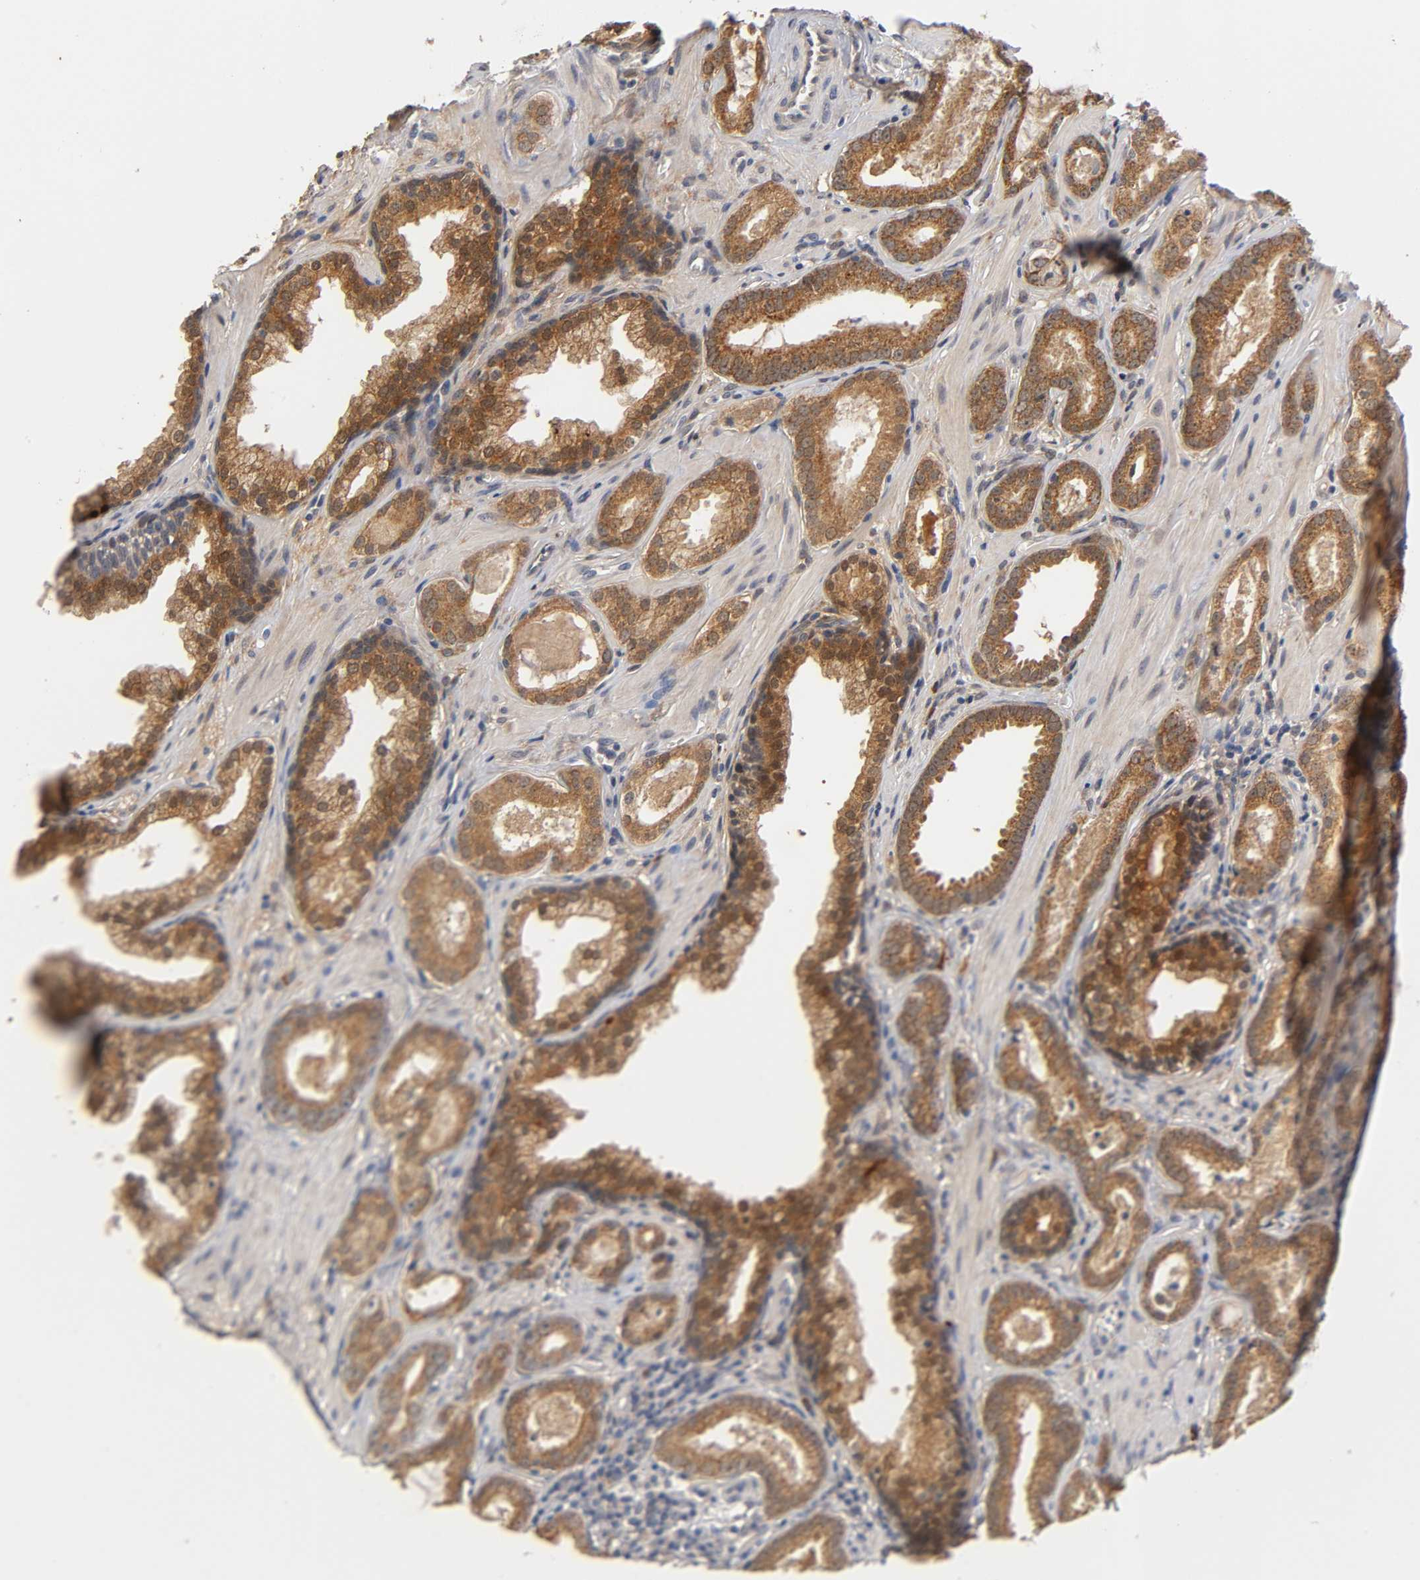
{"staining": {"intensity": "moderate", "quantity": ">75%", "location": "cytoplasmic/membranous"}, "tissue": "prostate cancer", "cell_type": "Tumor cells", "image_type": "cancer", "snomed": [{"axis": "morphology", "description": "Adenocarcinoma, Low grade"}, {"axis": "topography", "description": "Prostate"}], "caption": "Protein staining of prostate cancer tissue reveals moderate cytoplasmic/membranous positivity in about >75% of tumor cells. Nuclei are stained in blue.", "gene": "GSTZ1", "patient": {"sex": "male", "age": 57}}